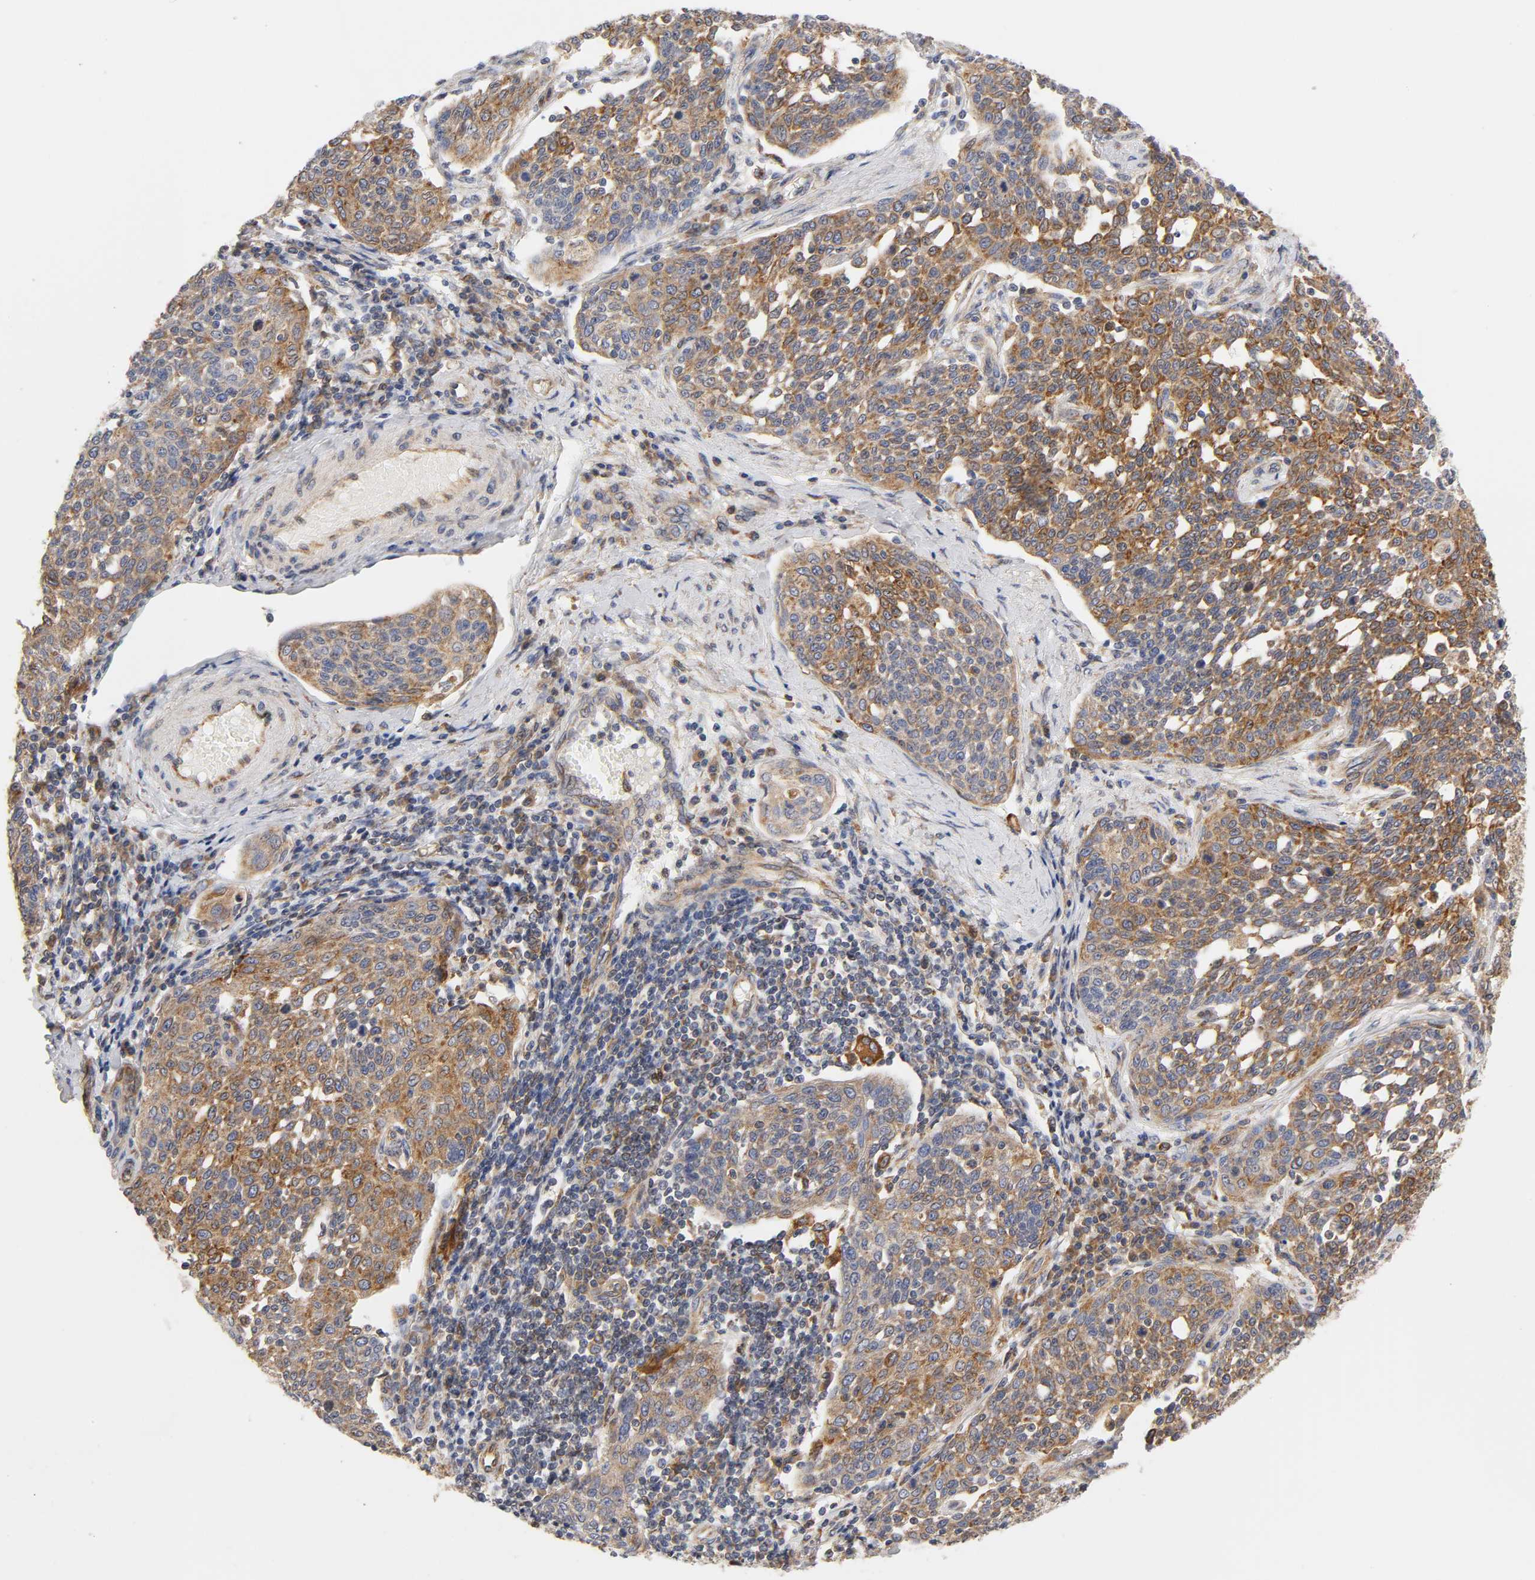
{"staining": {"intensity": "moderate", "quantity": ">75%", "location": "cytoplasmic/membranous"}, "tissue": "cervical cancer", "cell_type": "Tumor cells", "image_type": "cancer", "snomed": [{"axis": "morphology", "description": "Squamous cell carcinoma, NOS"}, {"axis": "topography", "description": "Cervix"}], "caption": "Tumor cells reveal moderate cytoplasmic/membranous expression in approximately >75% of cells in squamous cell carcinoma (cervical).", "gene": "POR", "patient": {"sex": "female", "age": 34}}